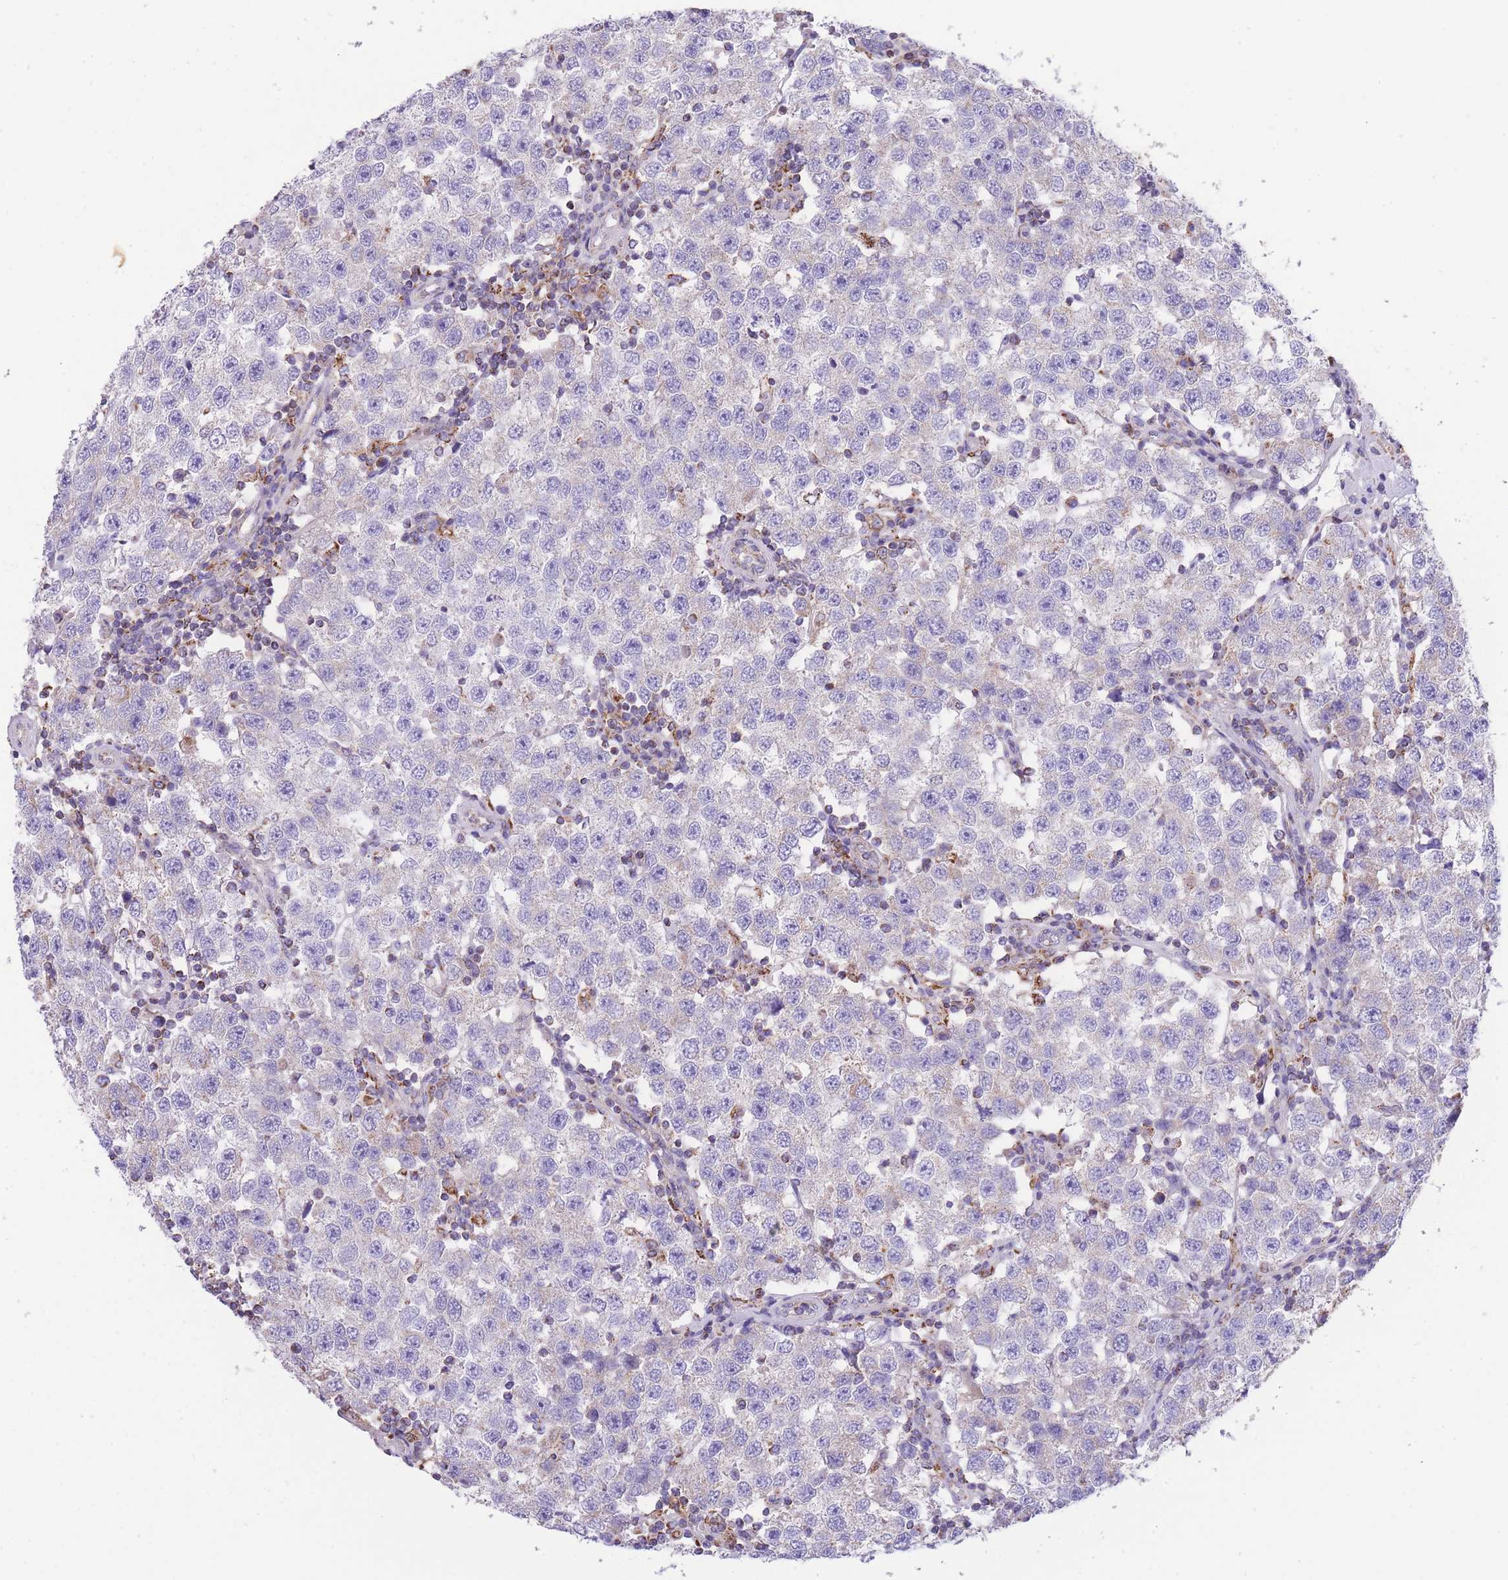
{"staining": {"intensity": "negative", "quantity": "none", "location": "none"}, "tissue": "testis cancer", "cell_type": "Tumor cells", "image_type": "cancer", "snomed": [{"axis": "morphology", "description": "Seminoma, NOS"}, {"axis": "topography", "description": "Testis"}], "caption": "DAB (3,3'-diaminobenzidine) immunohistochemical staining of human testis seminoma displays no significant staining in tumor cells. (DAB (3,3'-diaminobenzidine) immunohistochemistry (IHC), high magnification).", "gene": "ST3GAL3", "patient": {"sex": "male", "age": 34}}